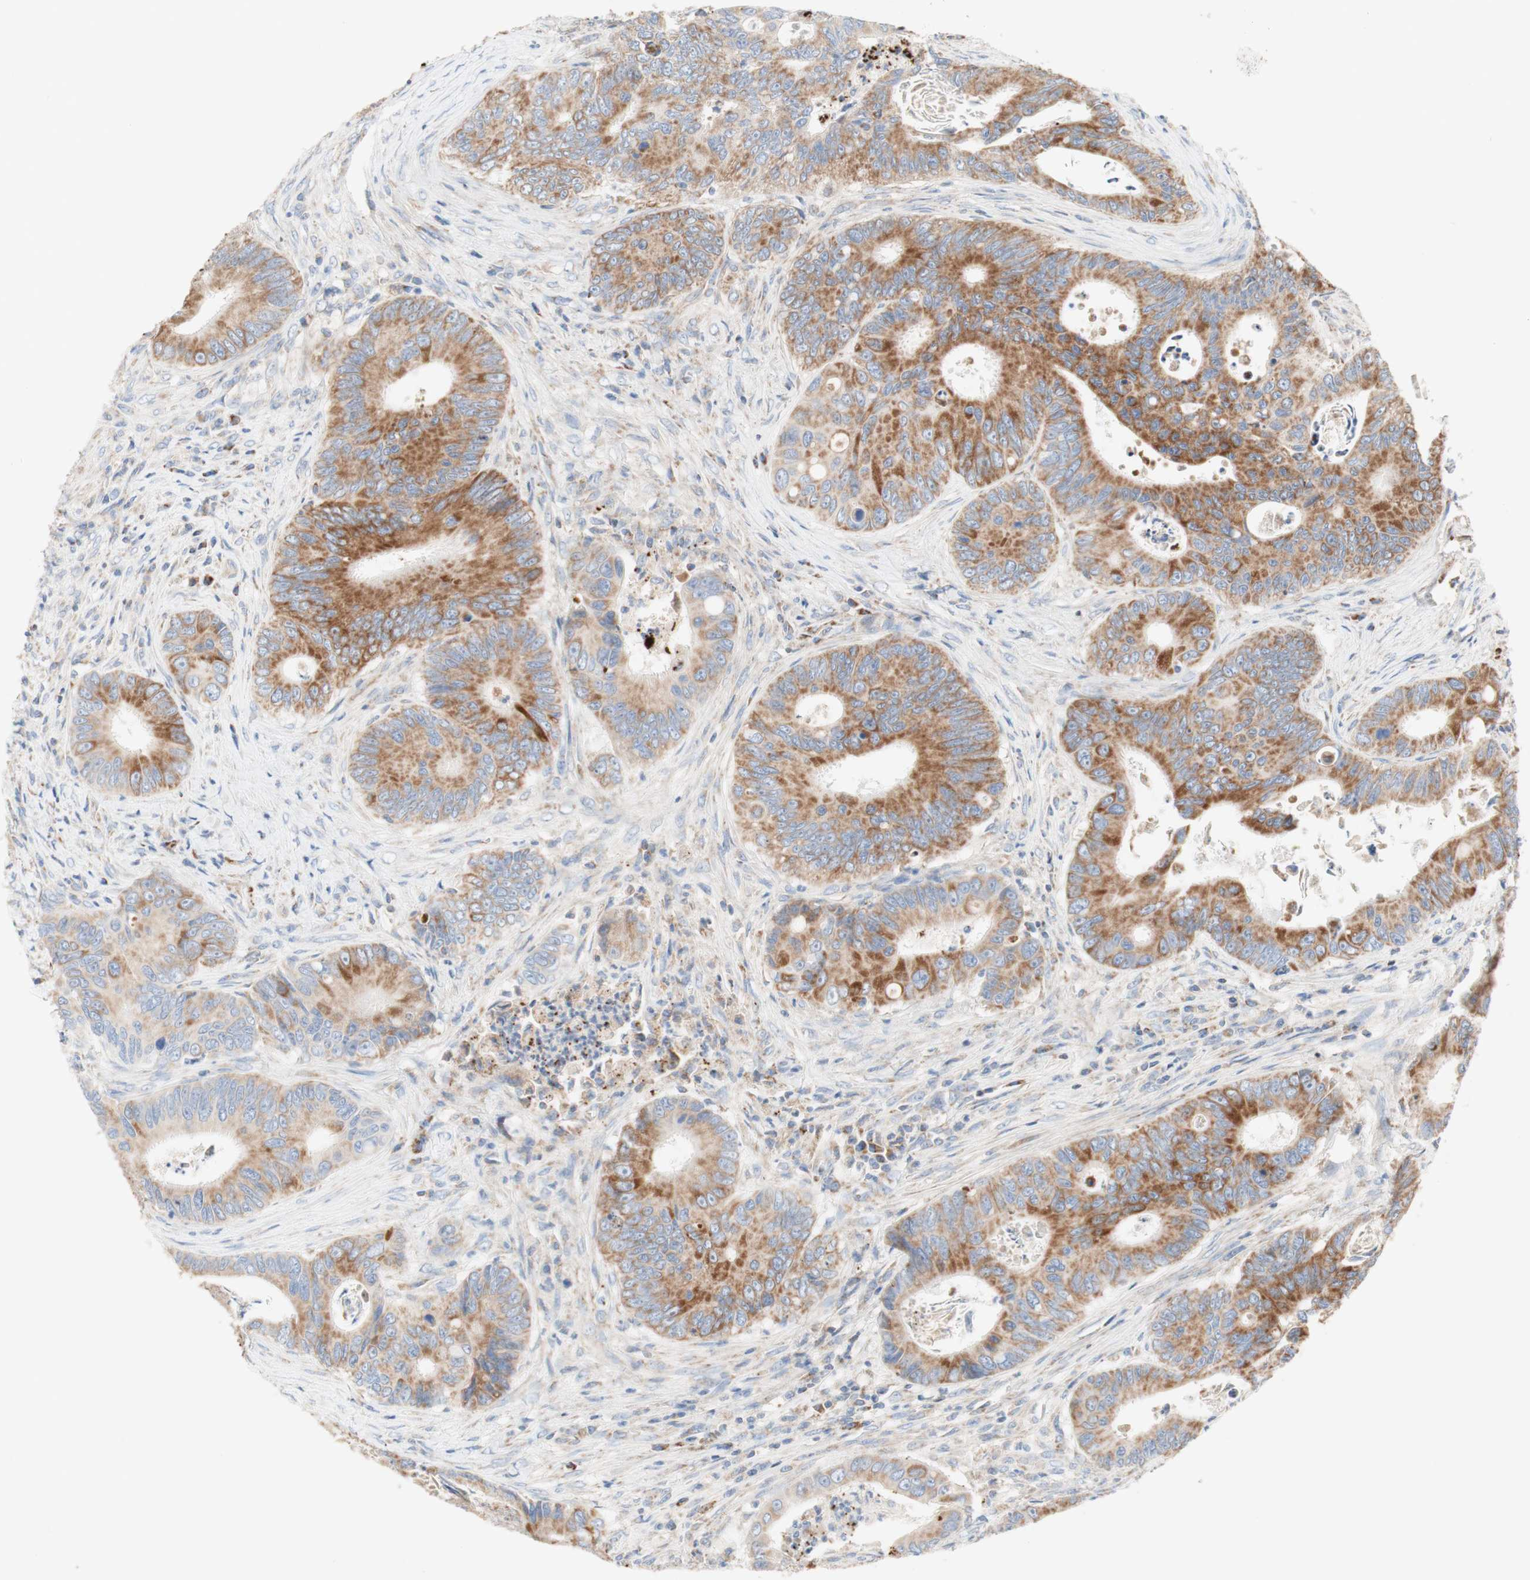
{"staining": {"intensity": "moderate", "quantity": "25%-75%", "location": "cytoplasmic/membranous"}, "tissue": "colorectal cancer", "cell_type": "Tumor cells", "image_type": "cancer", "snomed": [{"axis": "morphology", "description": "Inflammation, NOS"}, {"axis": "morphology", "description": "Adenocarcinoma, NOS"}, {"axis": "topography", "description": "Colon"}], "caption": "DAB immunohistochemical staining of human adenocarcinoma (colorectal) reveals moderate cytoplasmic/membranous protein staining in about 25%-75% of tumor cells. (Brightfield microscopy of DAB IHC at high magnification).", "gene": "SDHB", "patient": {"sex": "male", "age": 72}}